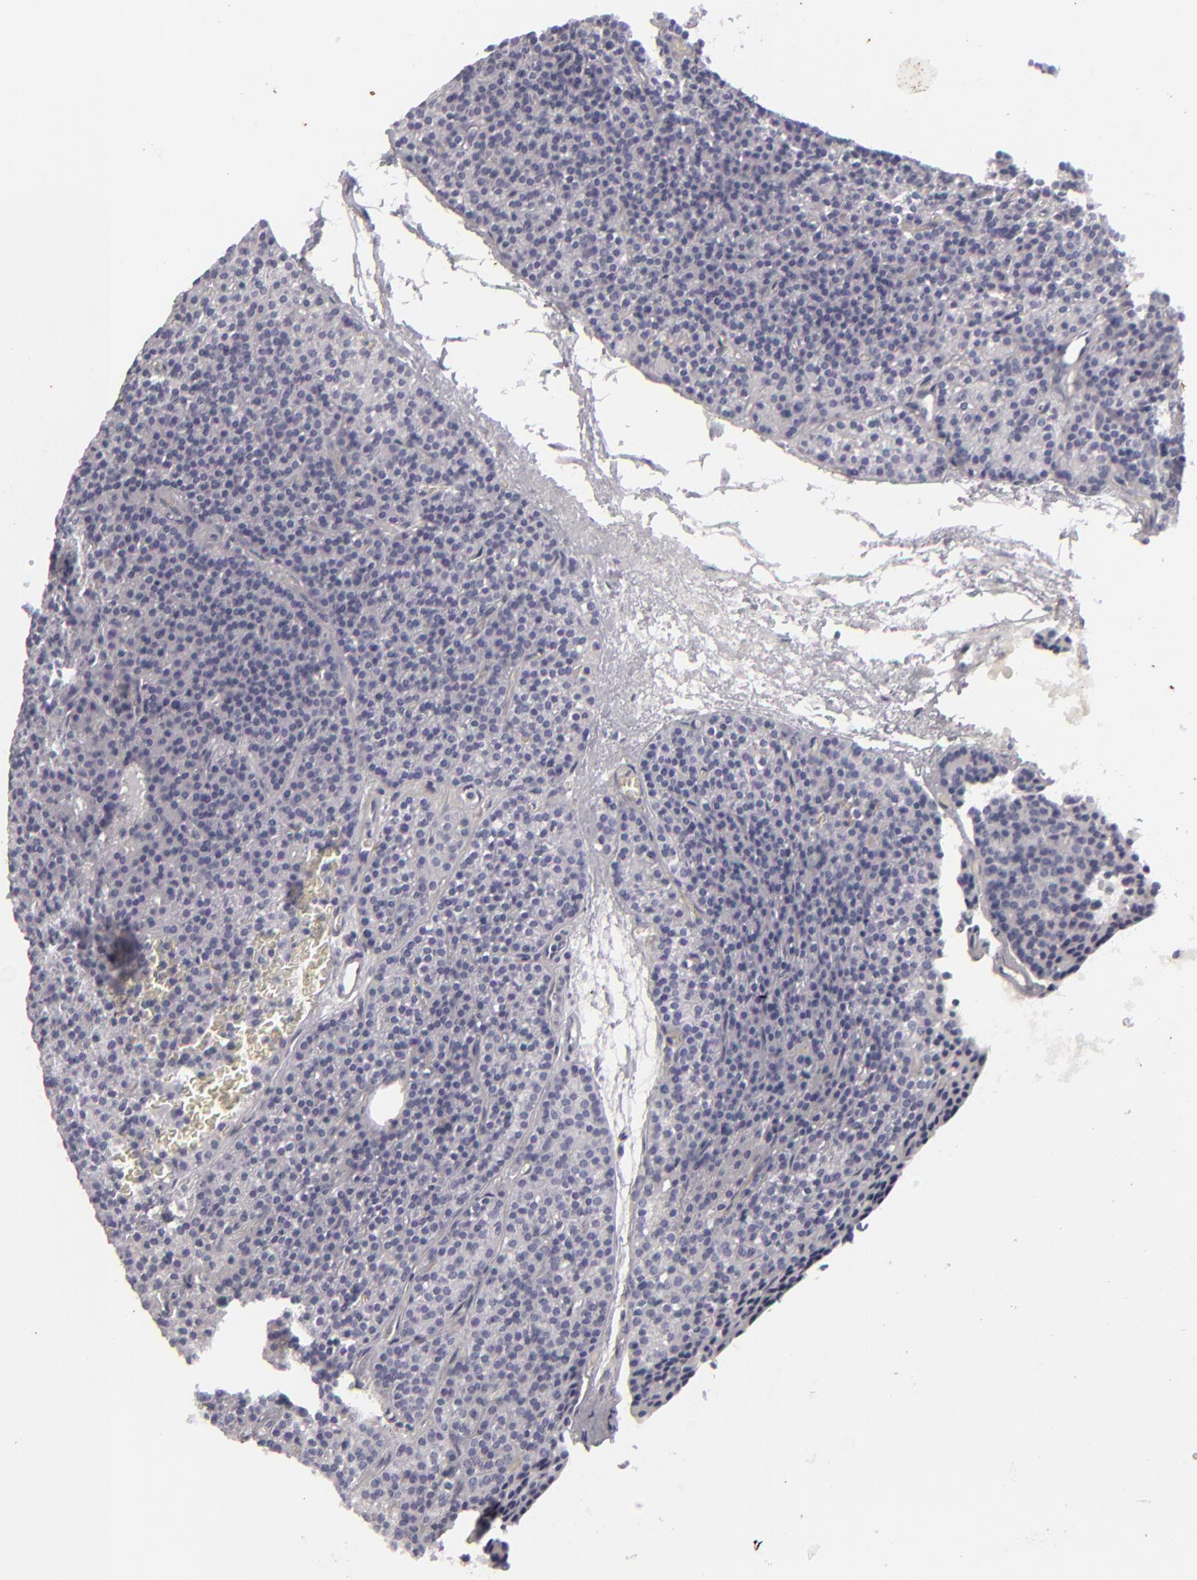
{"staining": {"intensity": "negative", "quantity": "none", "location": "none"}, "tissue": "parathyroid gland", "cell_type": "Glandular cells", "image_type": "normal", "snomed": [{"axis": "morphology", "description": "Normal tissue, NOS"}, {"axis": "topography", "description": "Parathyroid gland"}], "caption": "Image shows no significant protein expression in glandular cells of unremarkable parathyroid gland.", "gene": "KRT1", "patient": {"sex": "male", "age": 57}}